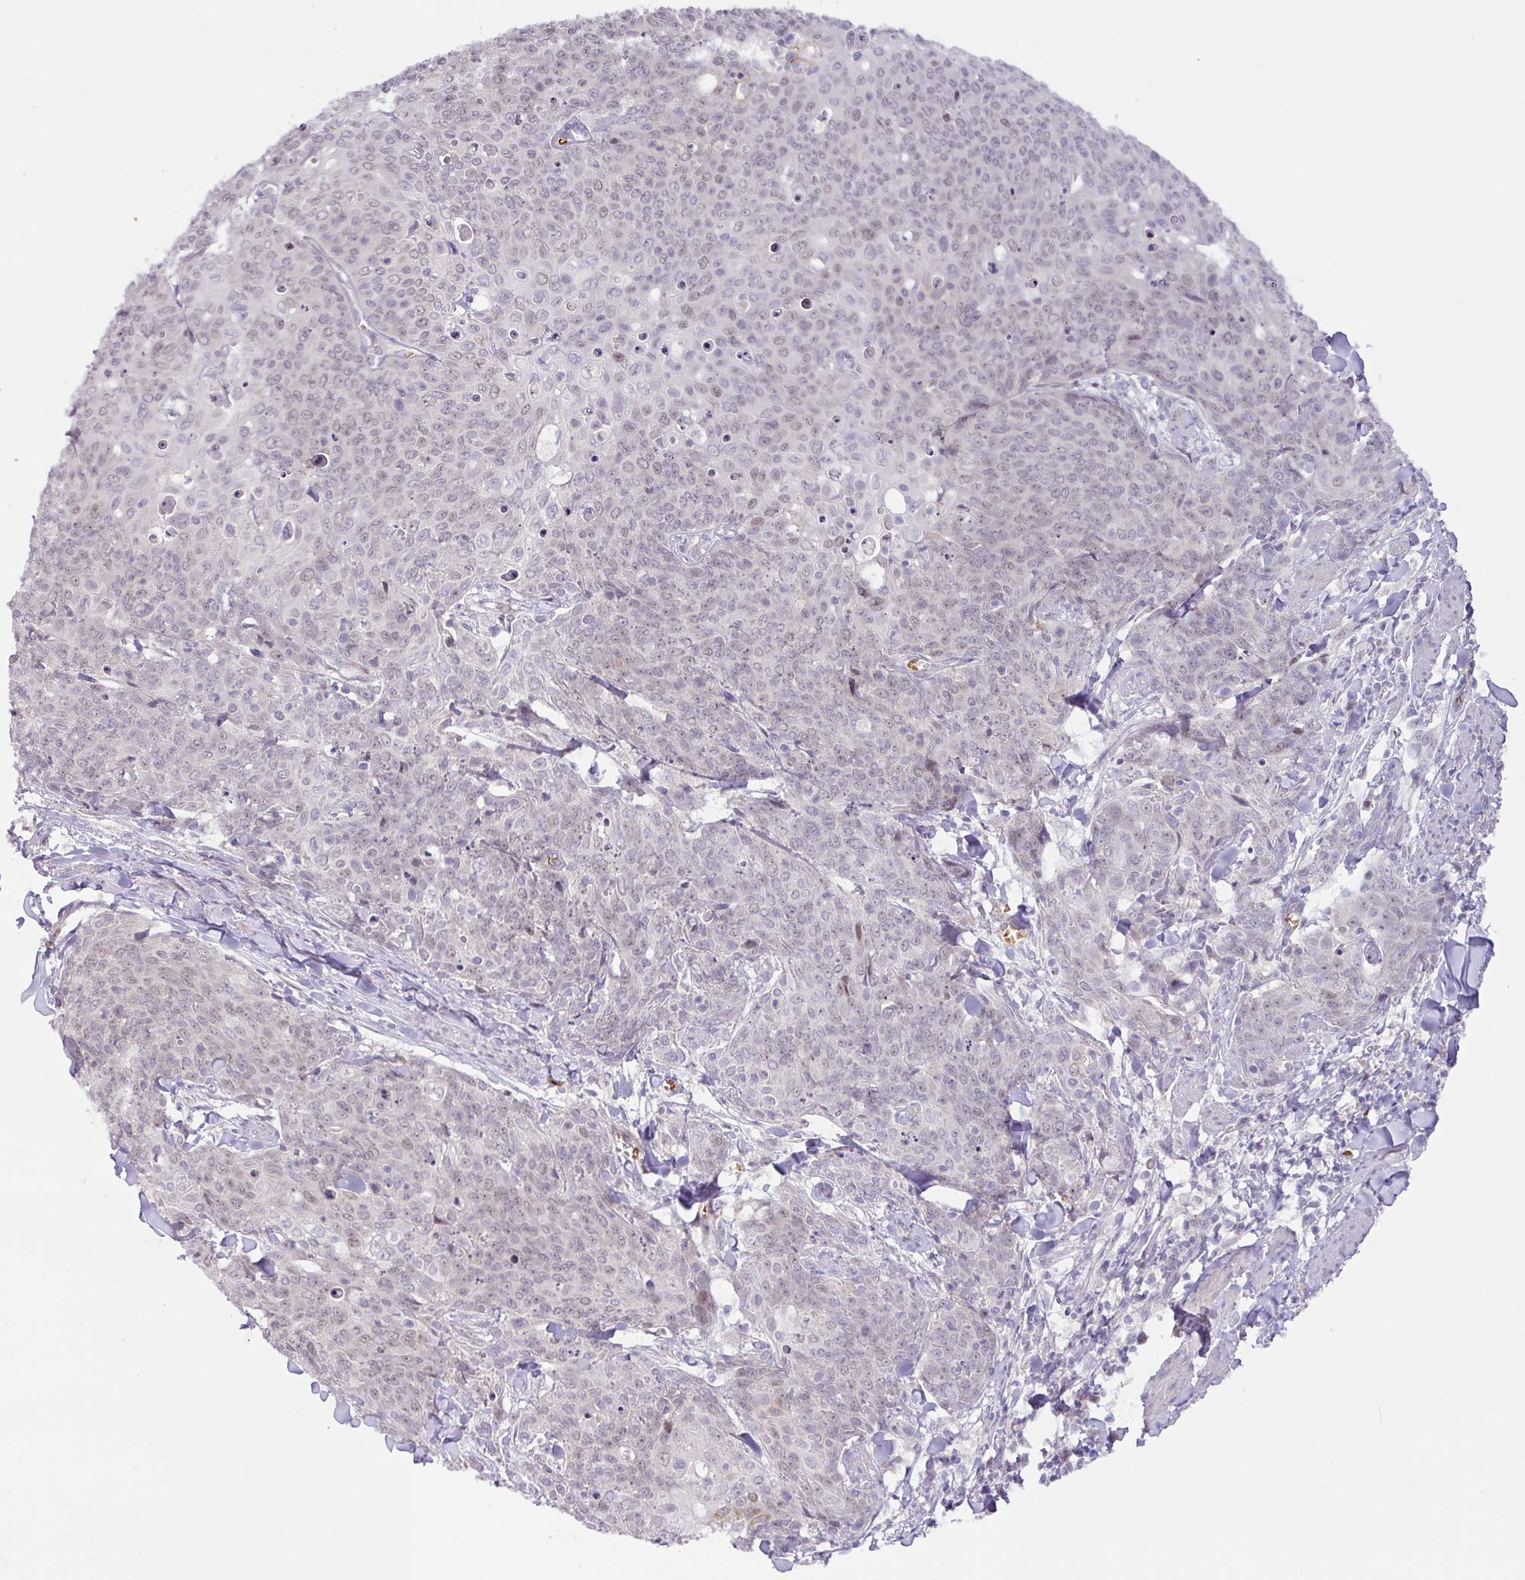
{"staining": {"intensity": "weak", "quantity": "<25%", "location": "nuclear"}, "tissue": "skin cancer", "cell_type": "Tumor cells", "image_type": "cancer", "snomed": [{"axis": "morphology", "description": "Squamous cell carcinoma, NOS"}, {"axis": "topography", "description": "Skin"}, {"axis": "topography", "description": "Vulva"}], "caption": "Immunohistochemistry image of human skin cancer (squamous cell carcinoma) stained for a protein (brown), which shows no expression in tumor cells.", "gene": "PARP2", "patient": {"sex": "female", "age": 85}}